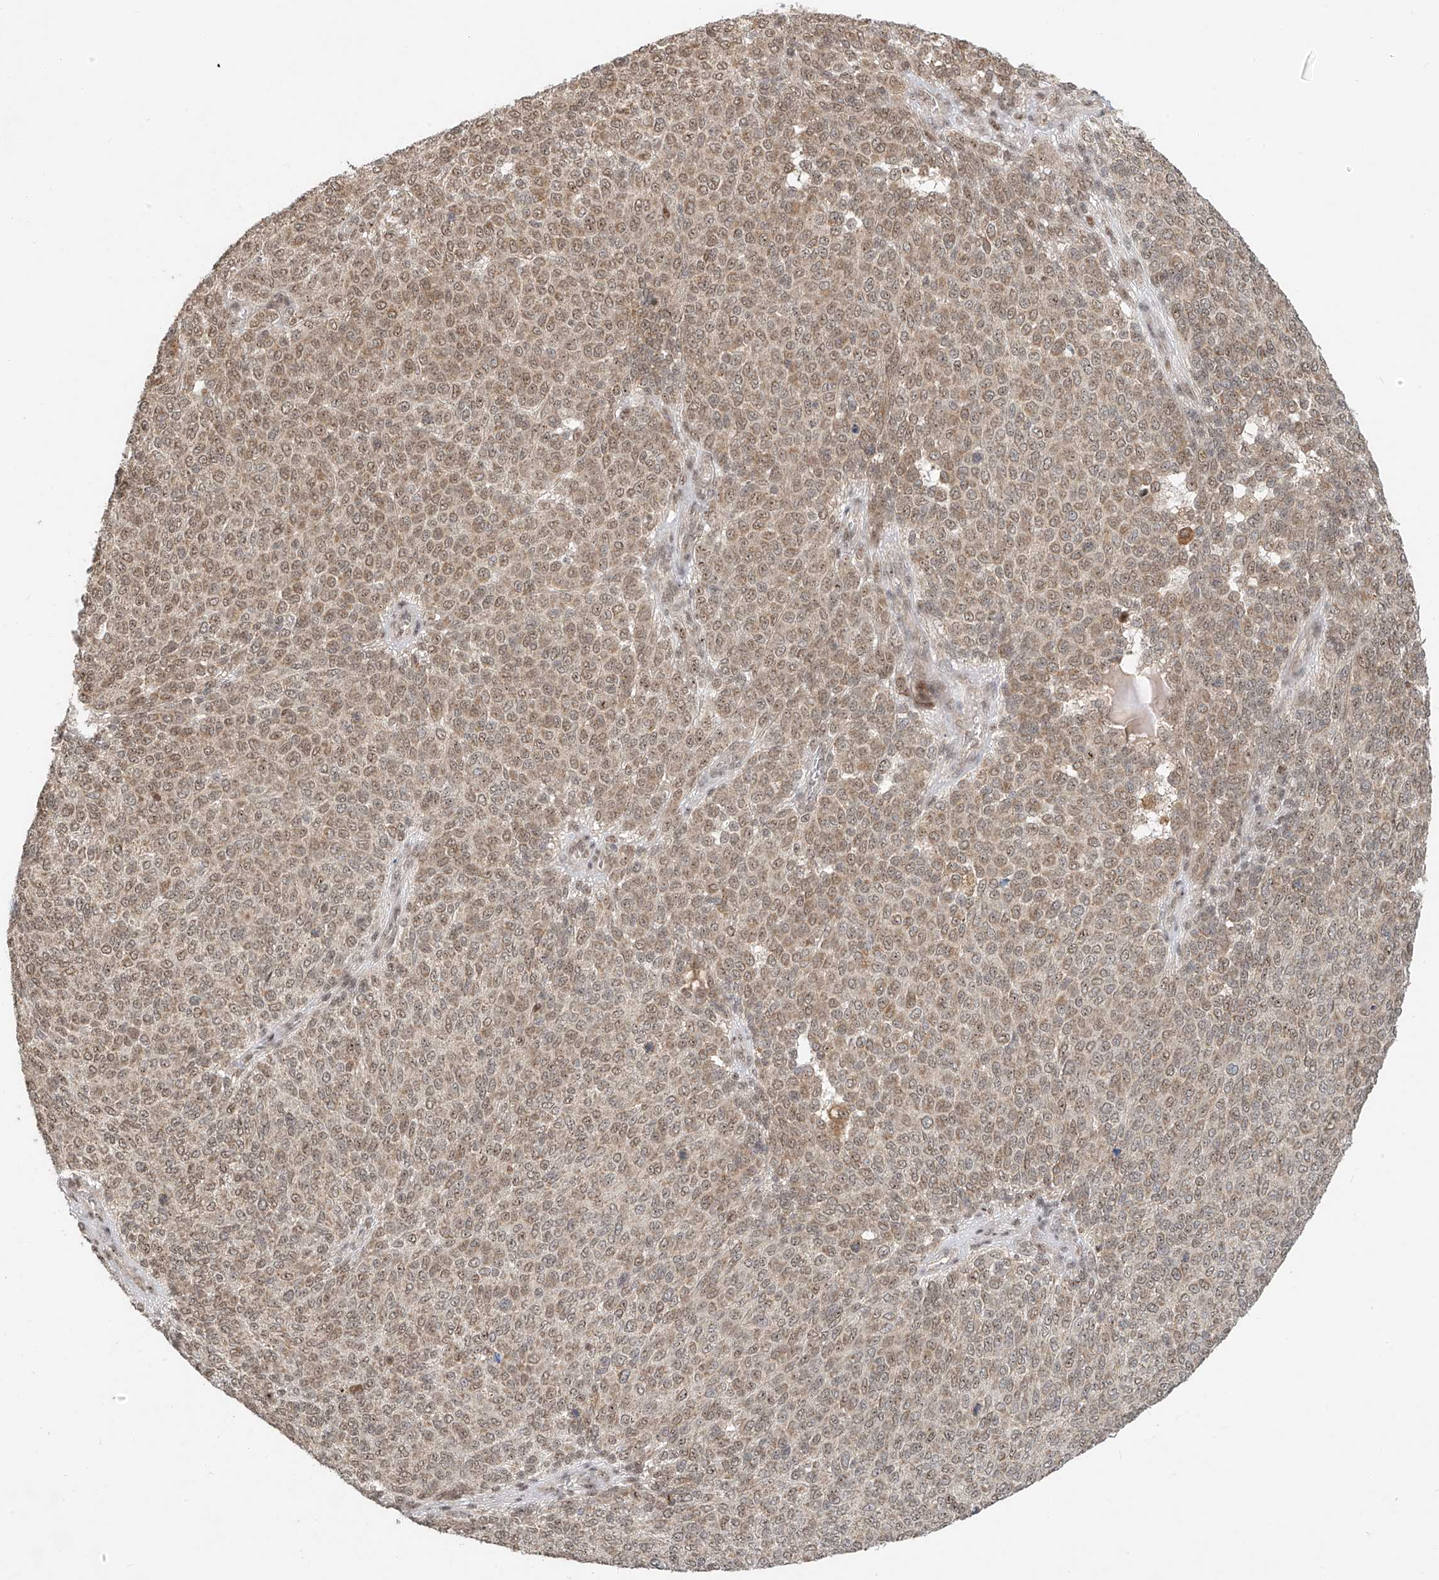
{"staining": {"intensity": "weak", "quantity": ">75%", "location": "nuclear"}, "tissue": "melanoma", "cell_type": "Tumor cells", "image_type": "cancer", "snomed": [{"axis": "morphology", "description": "Malignant melanoma, NOS"}, {"axis": "topography", "description": "Skin"}], "caption": "A brown stain highlights weak nuclear positivity of a protein in human malignant melanoma tumor cells. The staining is performed using DAB brown chromogen to label protein expression. The nuclei are counter-stained blue using hematoxylin.", "gene": "SYTL3", "patient": {"sex": "male", "age": 49}}